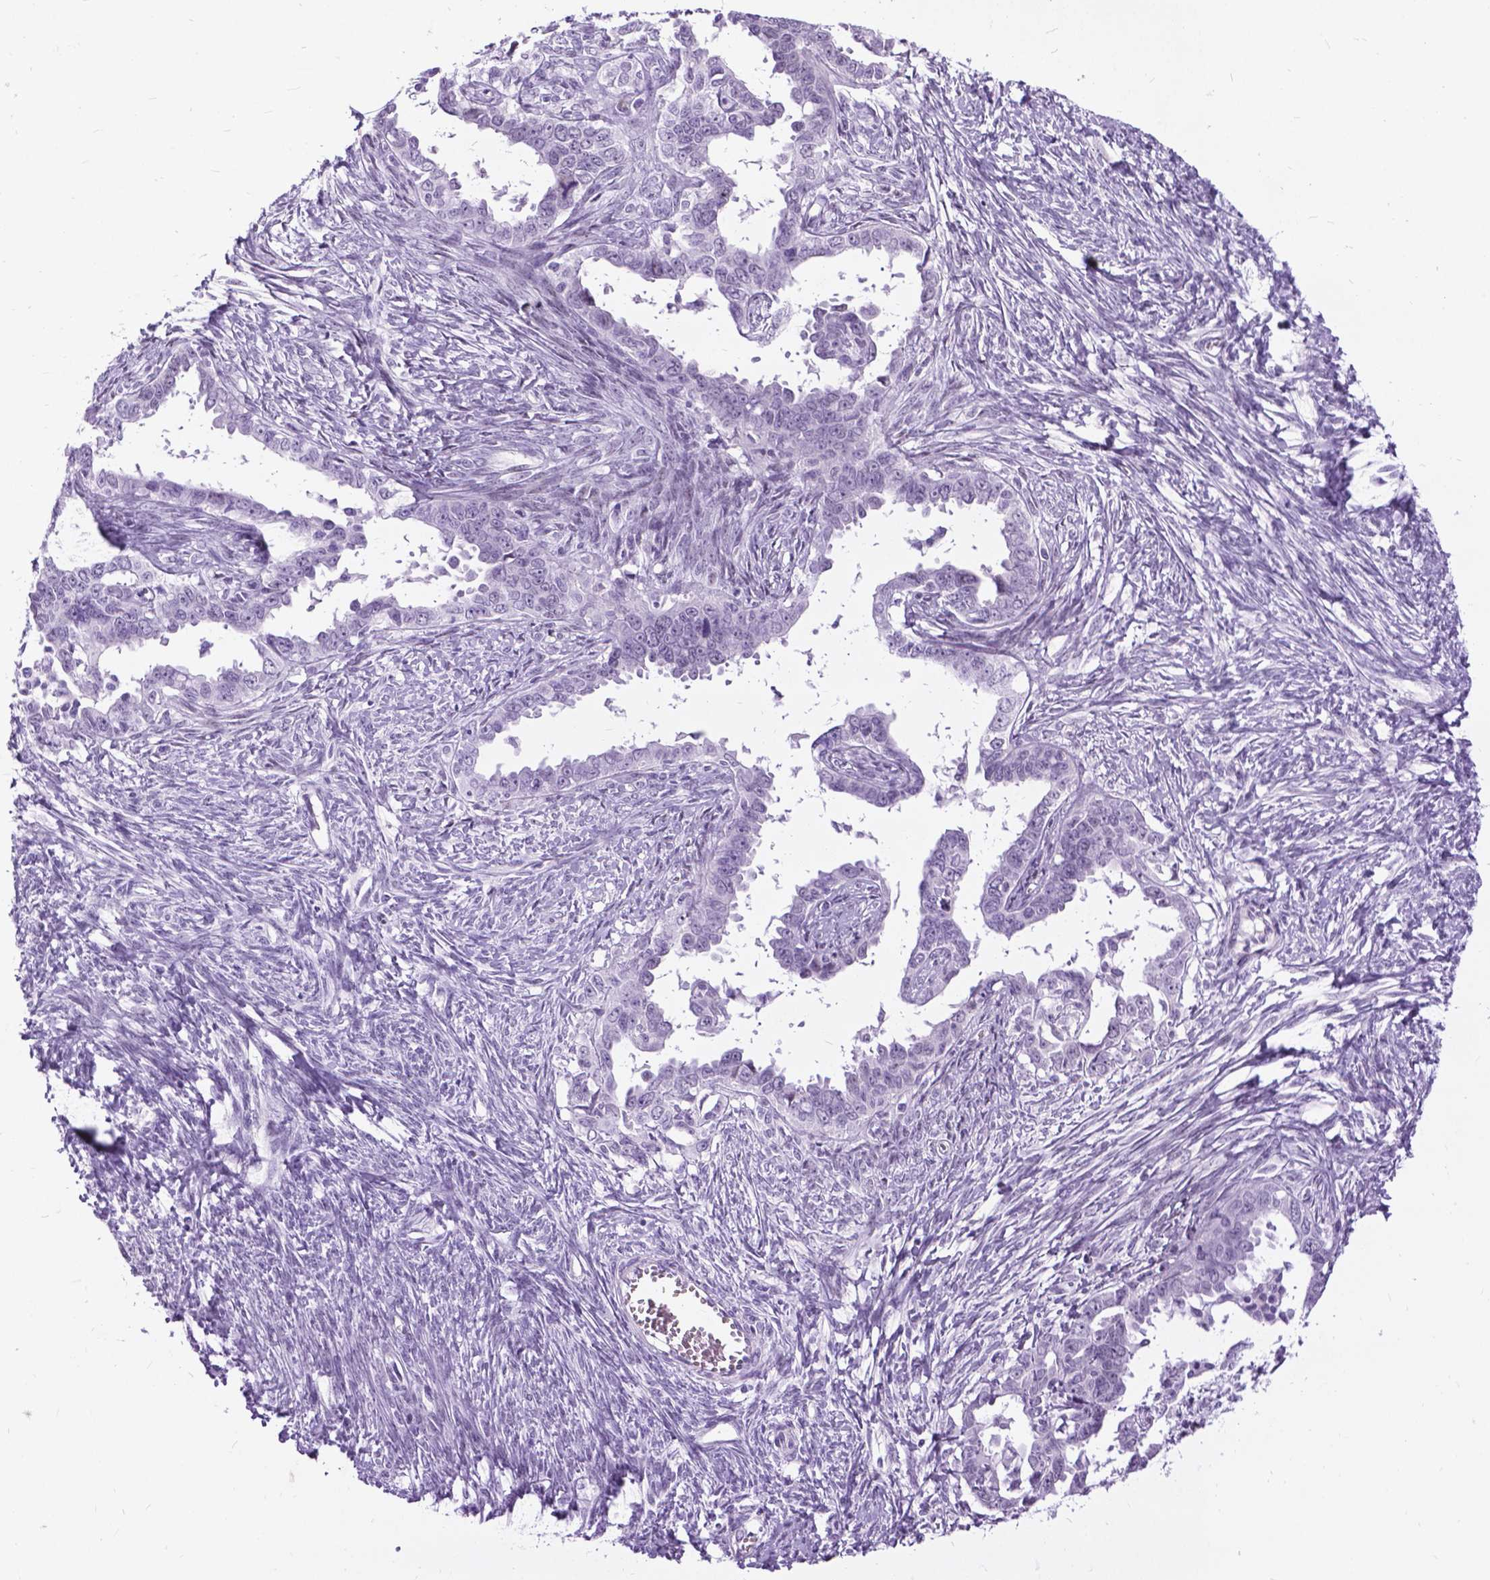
{"staining": {"intensity": "negative", "quantity": "none", "location": "none"}, "tissue": "ovarian cancer", "cell_type": "Tumor cells", "image_type": "cancer", "snomed": [{"axis": "morphology", "description": "Cystadenocarcinoma, serous, NOS"}, {"axis": "topography", "description": "Ovary"}], "caption": "DAB (3,3'-diaminobenzidine) immunohistochemical staining of human serous cystadenocarcinoma (ovarian) displays no significant expression in tumor cells.", "gene": "PROB1", "patient": {"sex": "female", "age": 69}}